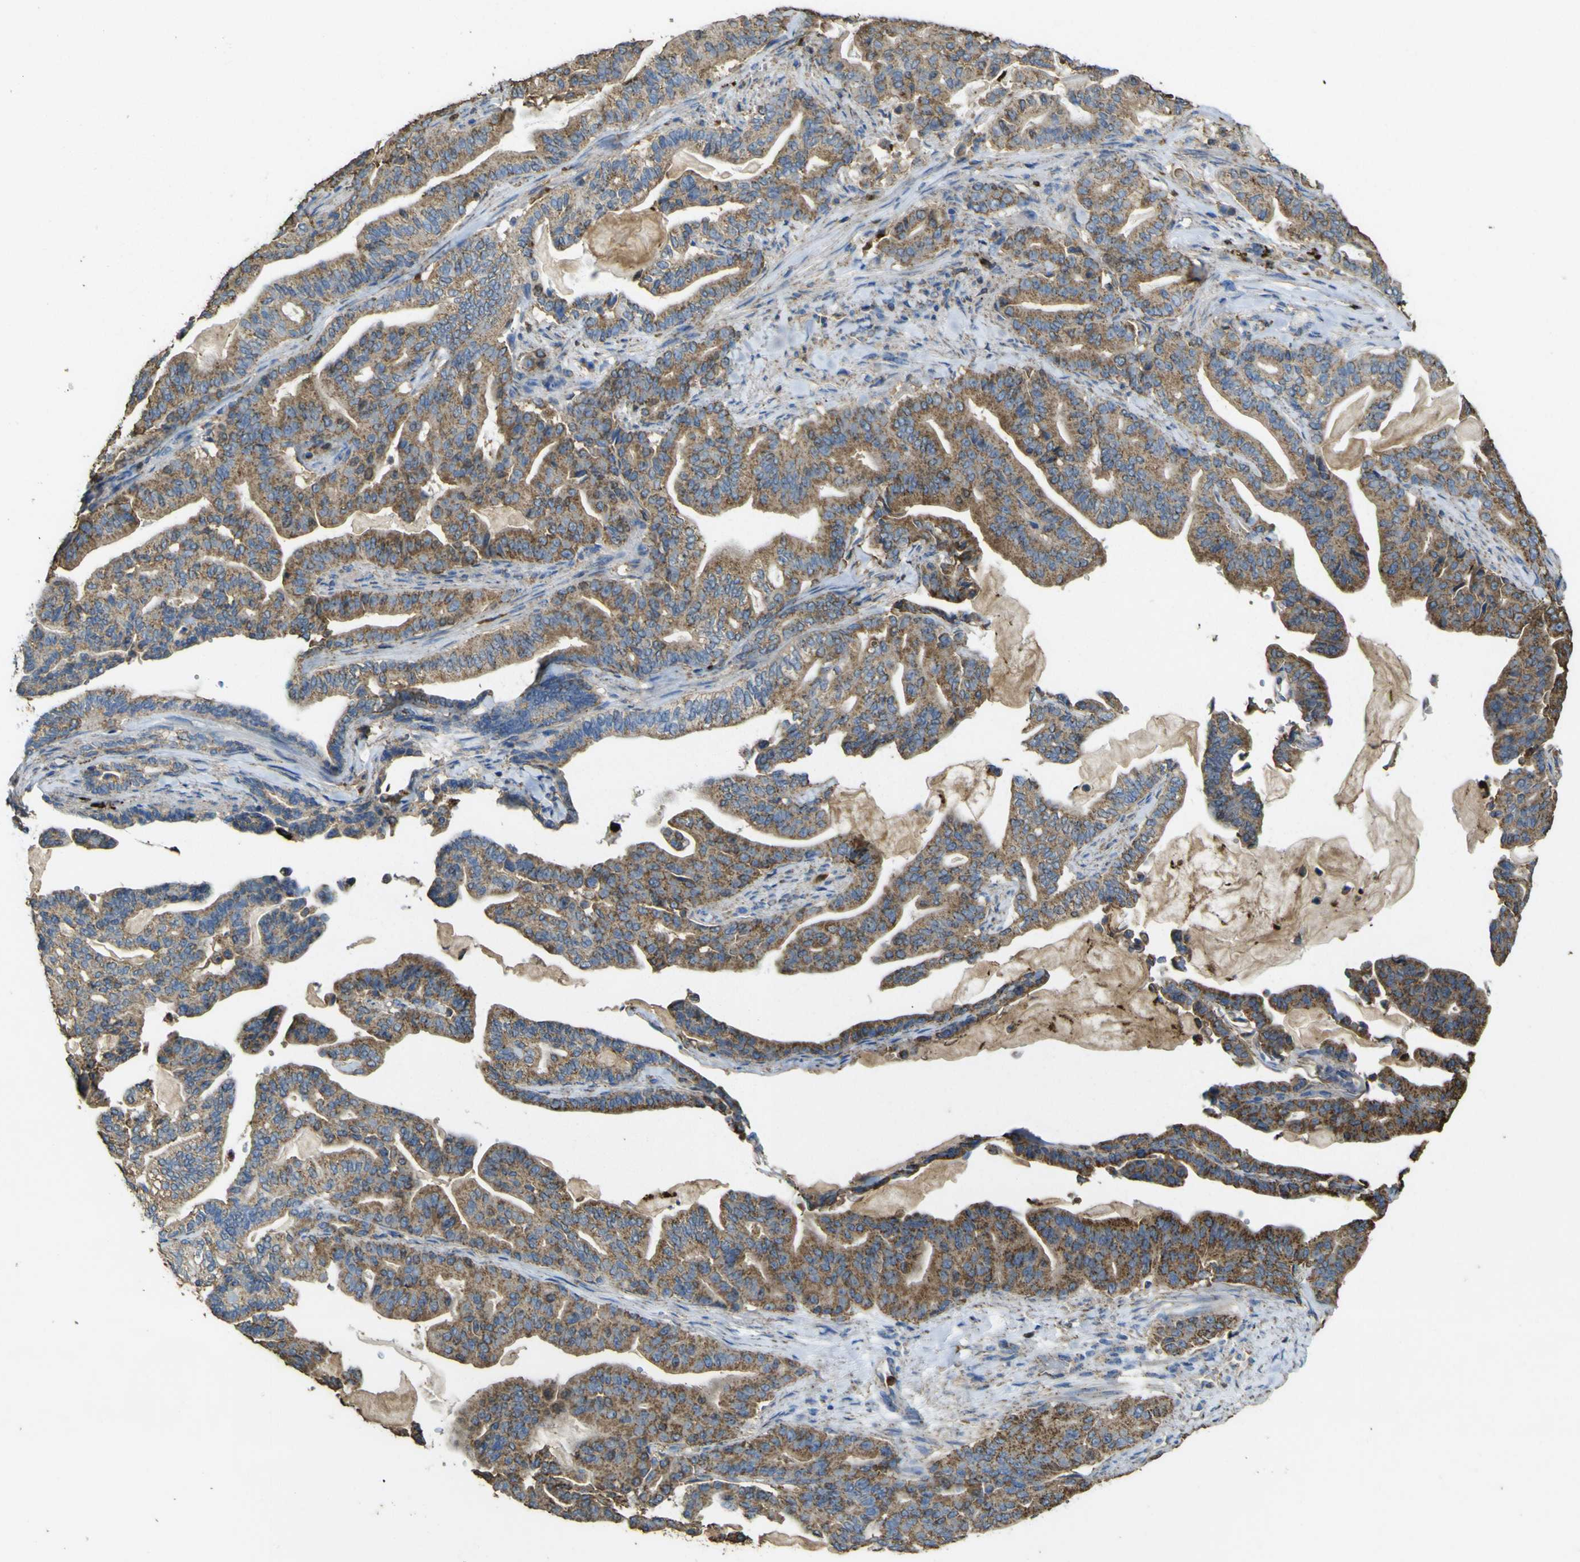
{"staining": {"intensity": "moderate", "quantity": ">75%", "location": "cytoplasmic/membranous"}, "tissue": "pancreatic cancer", "cell_type": "Tumor cells", "image_type": "cancer", "snomed": [{"axis": "morphology", "description": "Adenocarcinoma, NOS"}, {"axis": "topography", "description": "Pancreas"}], "caption": "Human pancreatic cancer (adenocarcinoma) stained for a protein (brown) exhibits moderate cytoplasmic/membranous positive positivity in approximately >75% of tumor cells.", "gene": "ACSL3", "patient": {"sex": "male", "age": 63}}